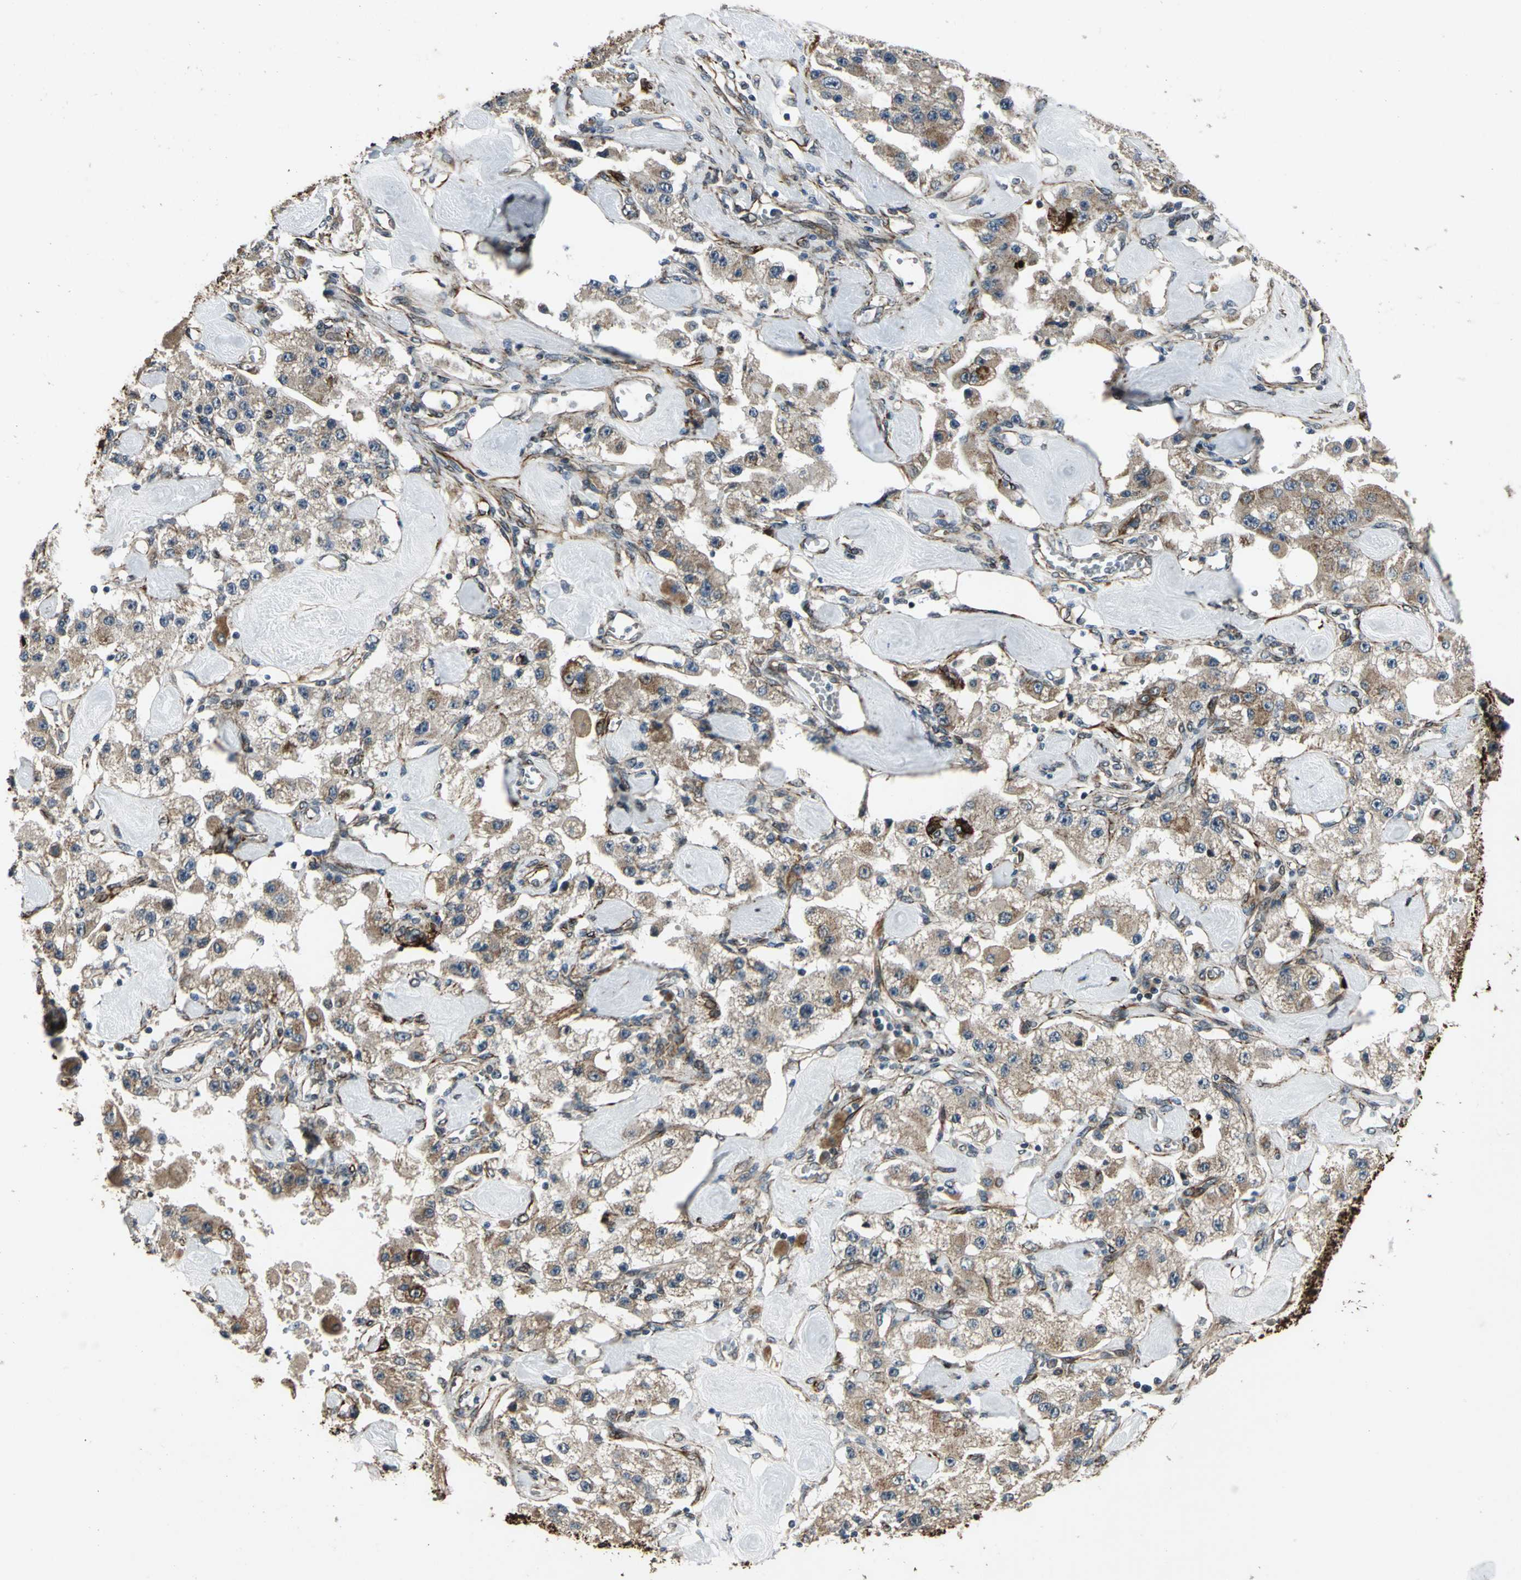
{"staining": {"intensity": "moderate", "quantity": ">75%", "location": "cytoplasmic/membranous"}, "tissue": "carcinoid", "cell_type": "Tumor cells", "image_type": "cancer", "snomed": [{"axis": "morphology", "description": "Carcinoid, malignant, NOS"}, {"axis": "topography", "description": "Pancreas"}], "caption": "Tumor cells demonstrate medium levels of moderate cytoplasmic/membranous staining in about >75% of cells in carcinoid (malignant).", "gene": "EXD2", "patient": {"sex": "male", "age": 41}}